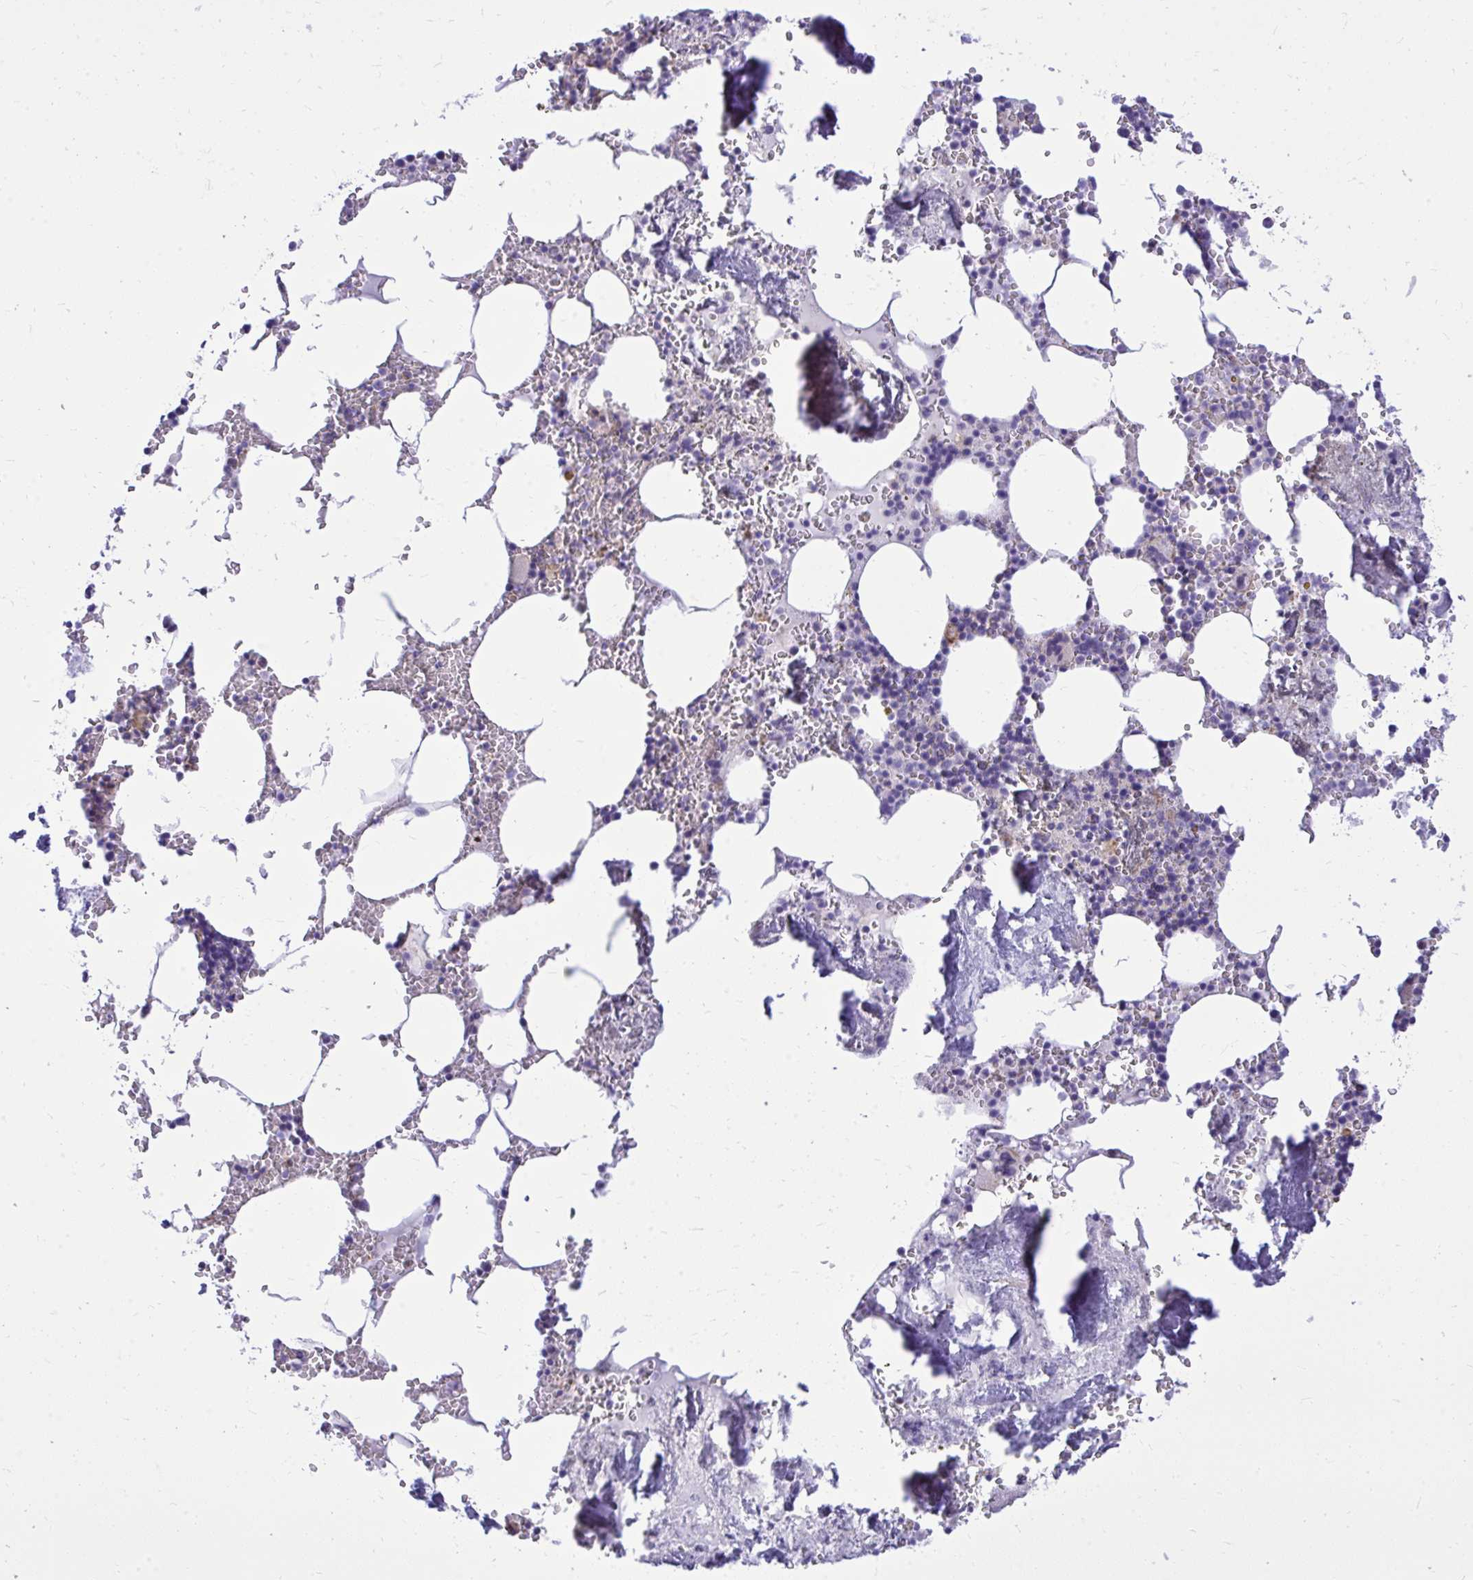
{"staining": {"intensity": "negative", "quantity": "none", "location": "none"}, "tissue": "bone marrow", "cell_type": "Hematopoietic cells", "image_type": "normal", "snomed": [{"axis": "morphology", "description": "Normal tissue, NOS"}, {"axis": "topography", "description": "Bone marrow"}], "caption": "High magnification brightfield microscopy of normal bone marrow stained with DAB (3,3'-diaminobenzidine) (brown) and counterstained with hematoxylin (blue): hematopoietic cells show no significant expression.", "gene": "GRK4", "patient": {"sex": "male", "age": 54}}